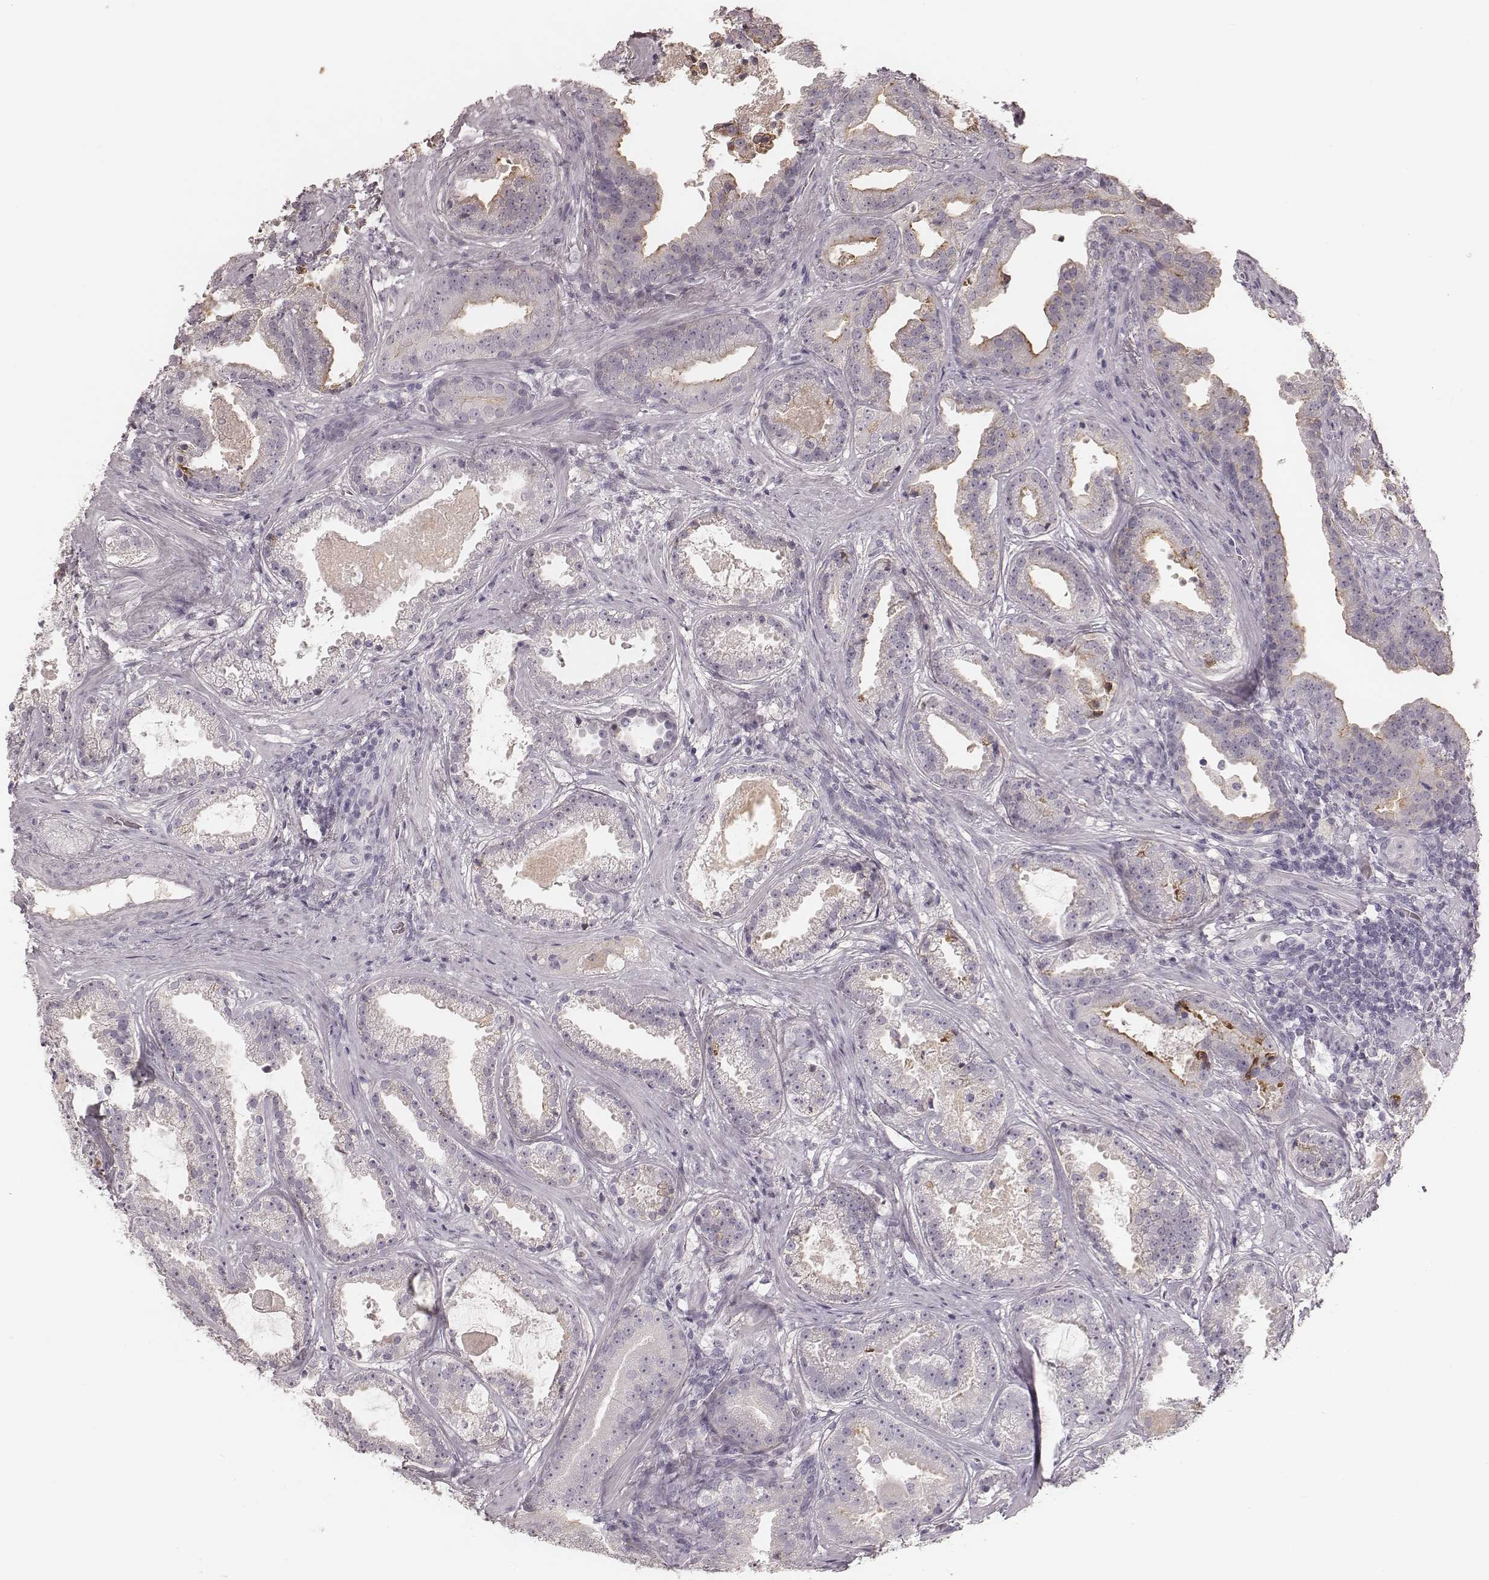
{"staining": {"intensity": "moderate", "quantity": "<25%", "location": "cytoplasmic/membranous"}, "tissue": "prostate cancer", "cell_type": "Tumor cells", "image_type": "cancer", "snomed": [{"axis": "morphology", "description": "Adenocarcinoma, NOS"}, {"axis": "morphology", "description": "Adenocarcinoma, High grade"}, {"axis": "topography", "description": "Prostate"}], "caption": "High-magnification brightfield microscopy of prostate adenocarcinoma stained with DAB (brown) and counterstained with hematoxylin (blue). tumor cells exhibit moderate cytoplasmic/membranous positivity is present in approximately<25% of cells. The staining was performed using DAB to visualize the protein expression in brown, while the nuclei were stained in blue with hematoxylin (Magnification: 20x).", "gene": "SMIM24", "patient": {"sex": "male", "age": 64}}